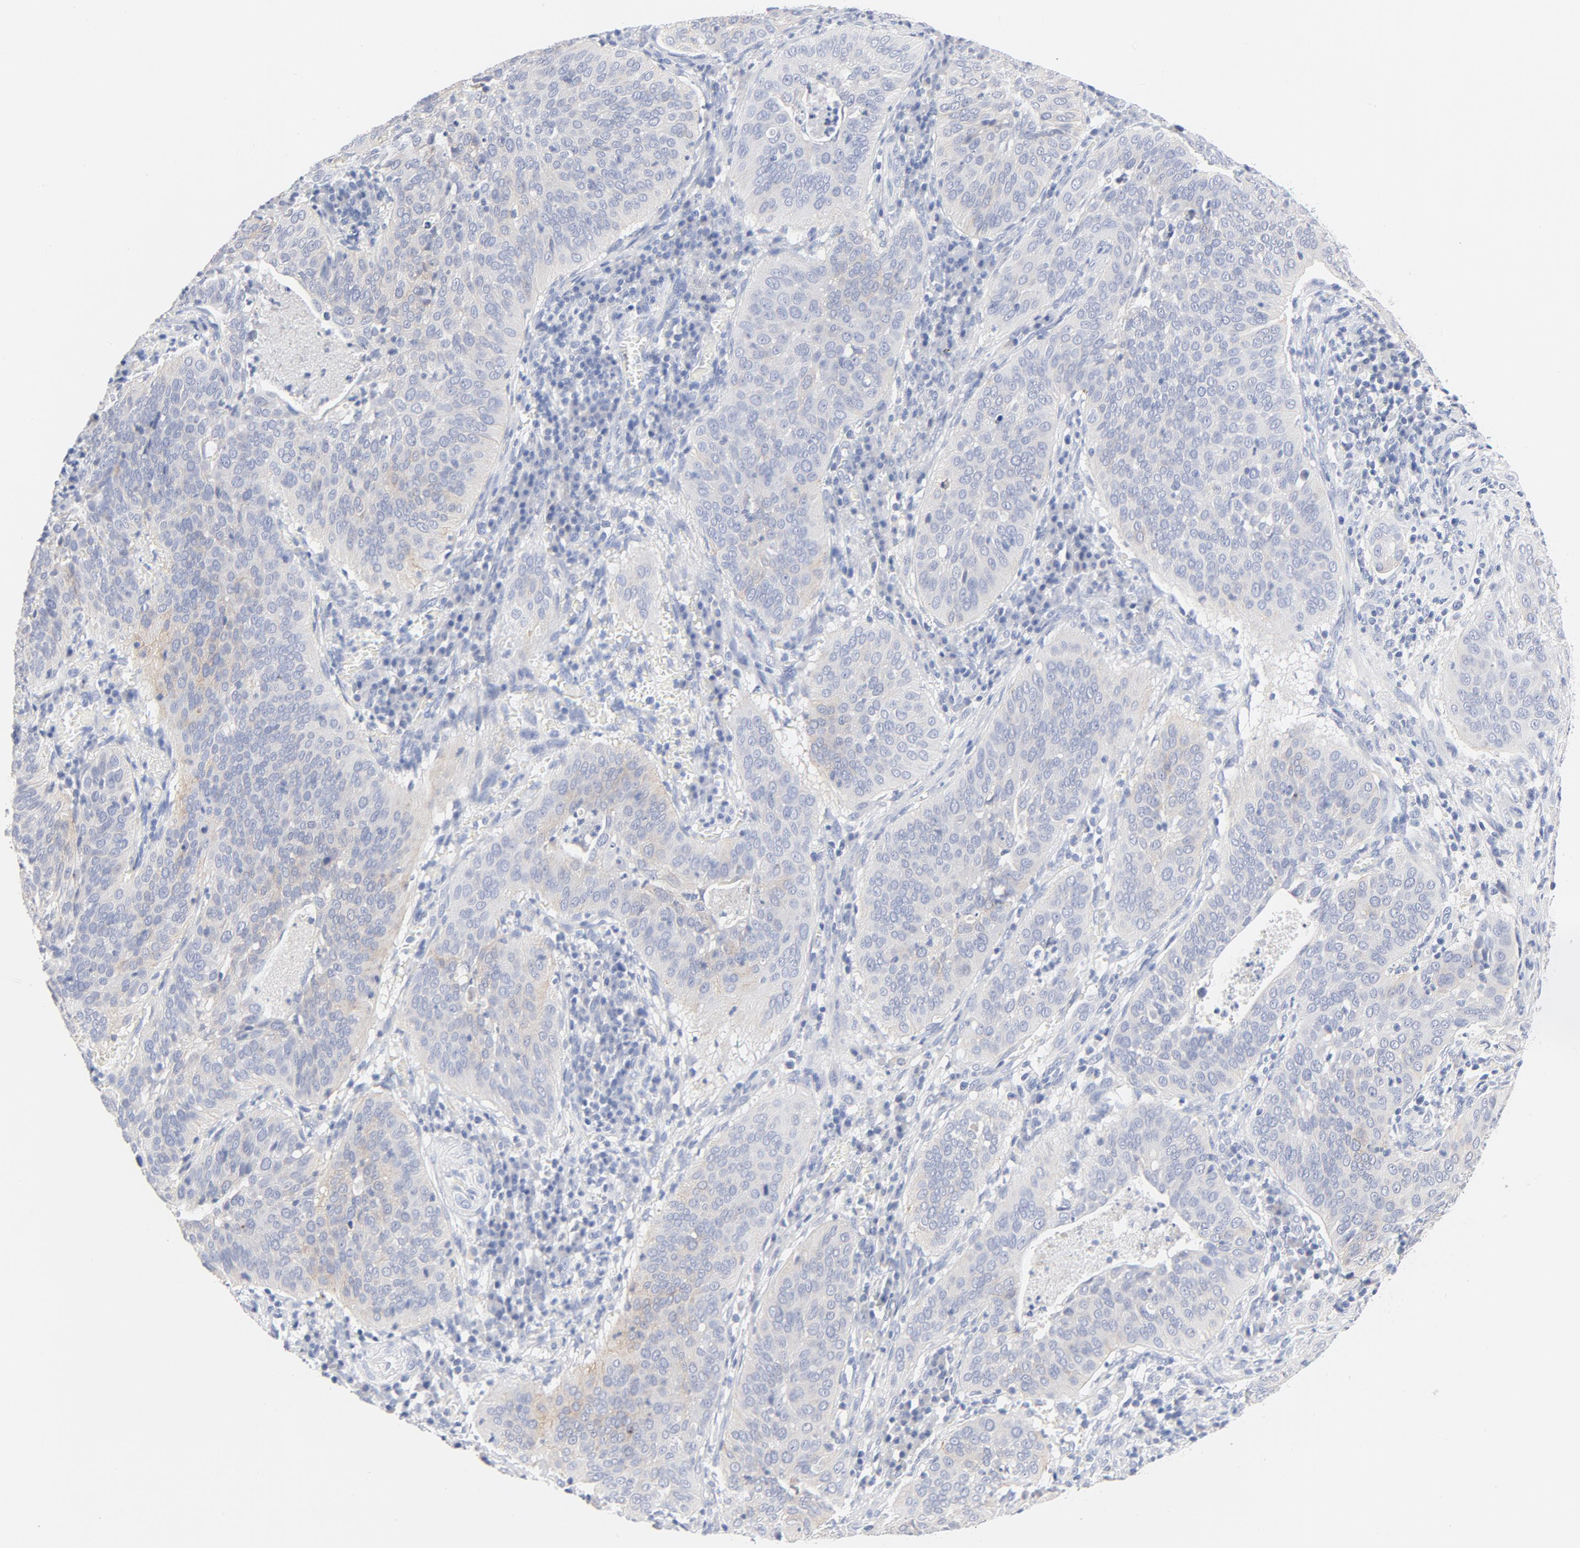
{"staining": {"intensity": "weak", "quantity": "25%-75%", "location": "cytoplasmic/membranous"}, "tissue": "cervical cancer", "cell_type": "Tumor cells", "image_type": "cancer", "snomed": [{"axis": "morphology", "description": "Squamous cell carcinoma, NOS"}, {"axis": "topography", "description": "Cervix"}], "caption": "Cervical cancer (squamous cell carcinoma) was stained to show a protein in brown. There is low levels of weak cytoplasmic/membranous positivity in about 25%-75% of tumor cells.", "gene": "FGFR3", "patient": {"sex": "female", "age": 39}}